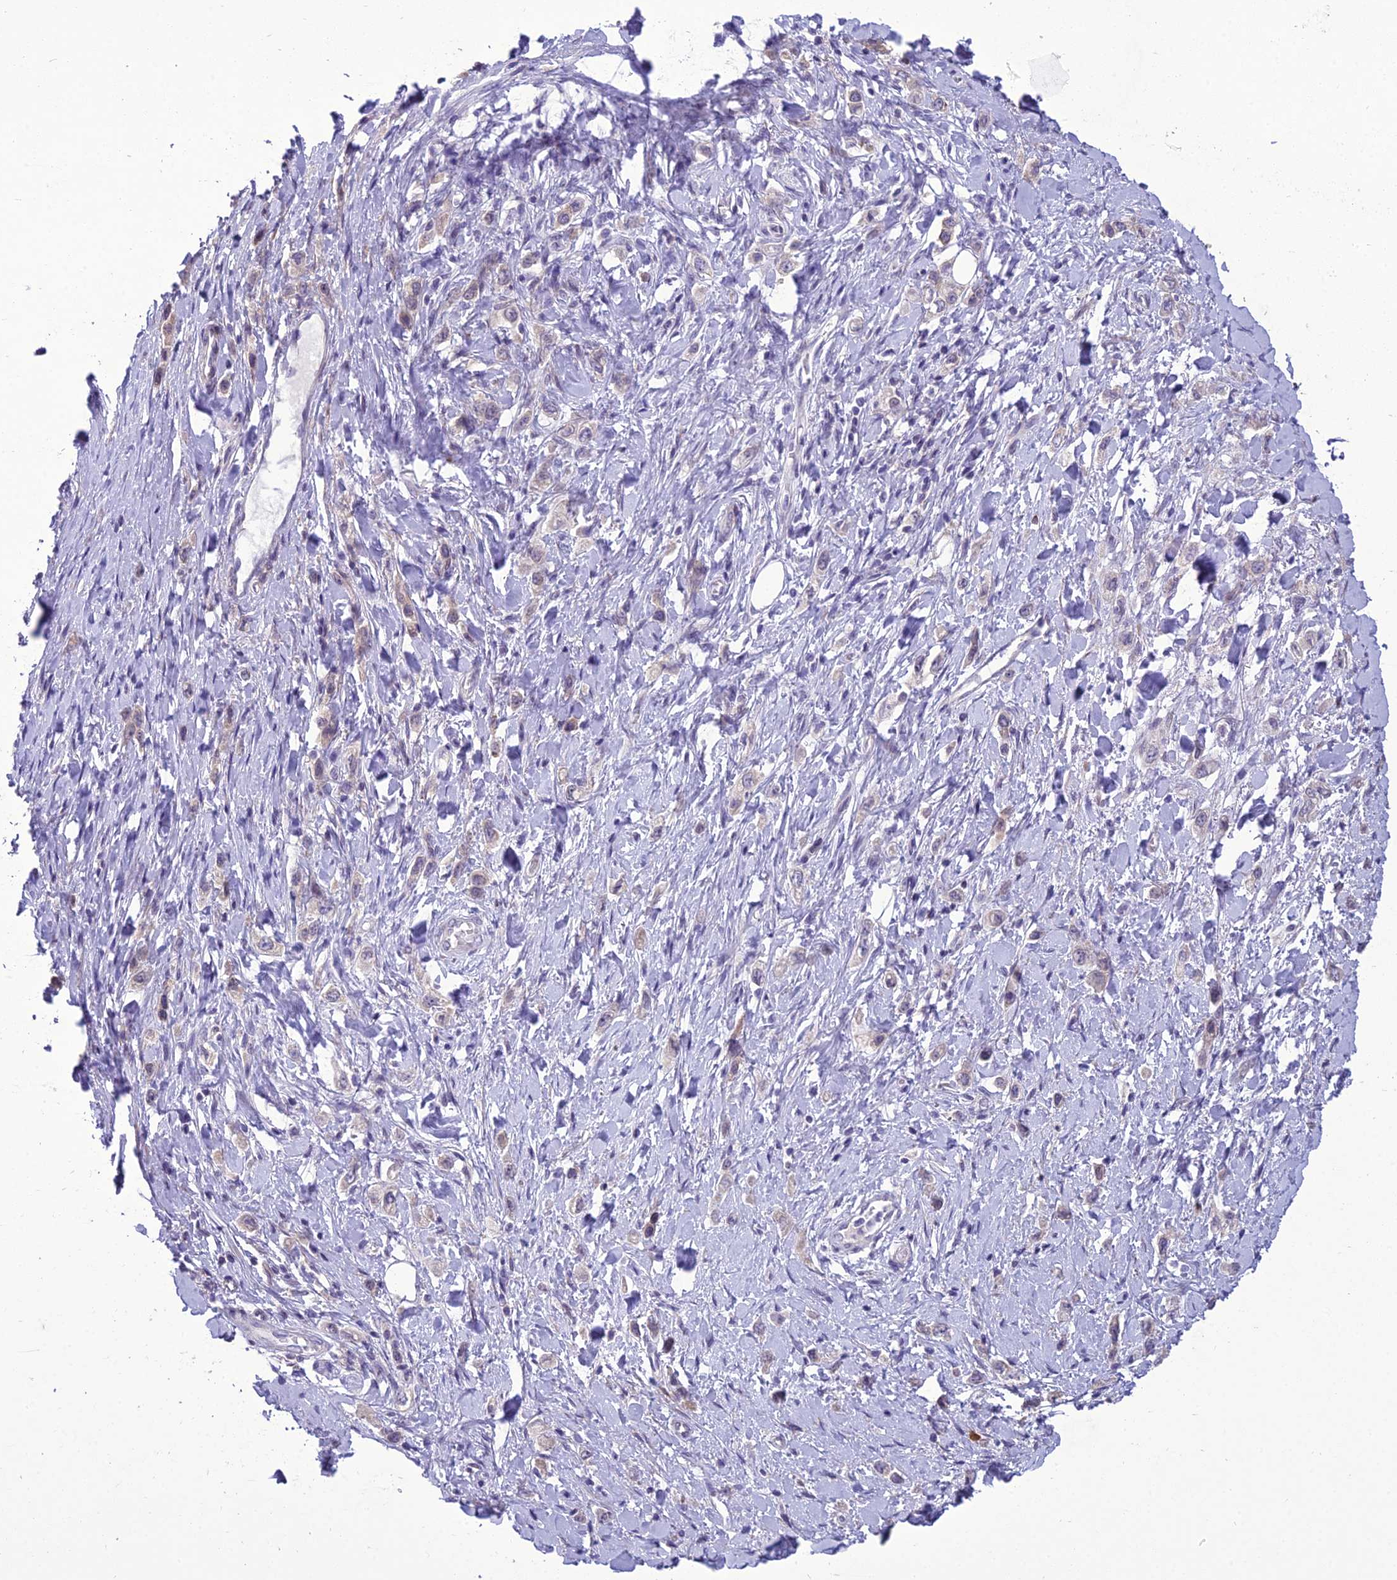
{"staining": {"intensity": "moderate", "quantity": "<25%", "location": "cytoplasmic/membranous"}, "tissue": "stomach cancer", "cell_type": "Tumor cells", "image_type": "cancer", "snomed": [{"axis": "morphology", "description": "Adenocarcinoma, NOS"}, {"axis": "topography", "description": "Stomach"}], "caption": "DAB (3,3'-diaminobenzidine) immunohistochemical staining of stomach adenocarcinoma displays moderate cytoplasmic/membranous protein expression in approximately <25% of tumor cells.", "gene": "NEURL2", "patient": {"sex": "female", "age": 65}}